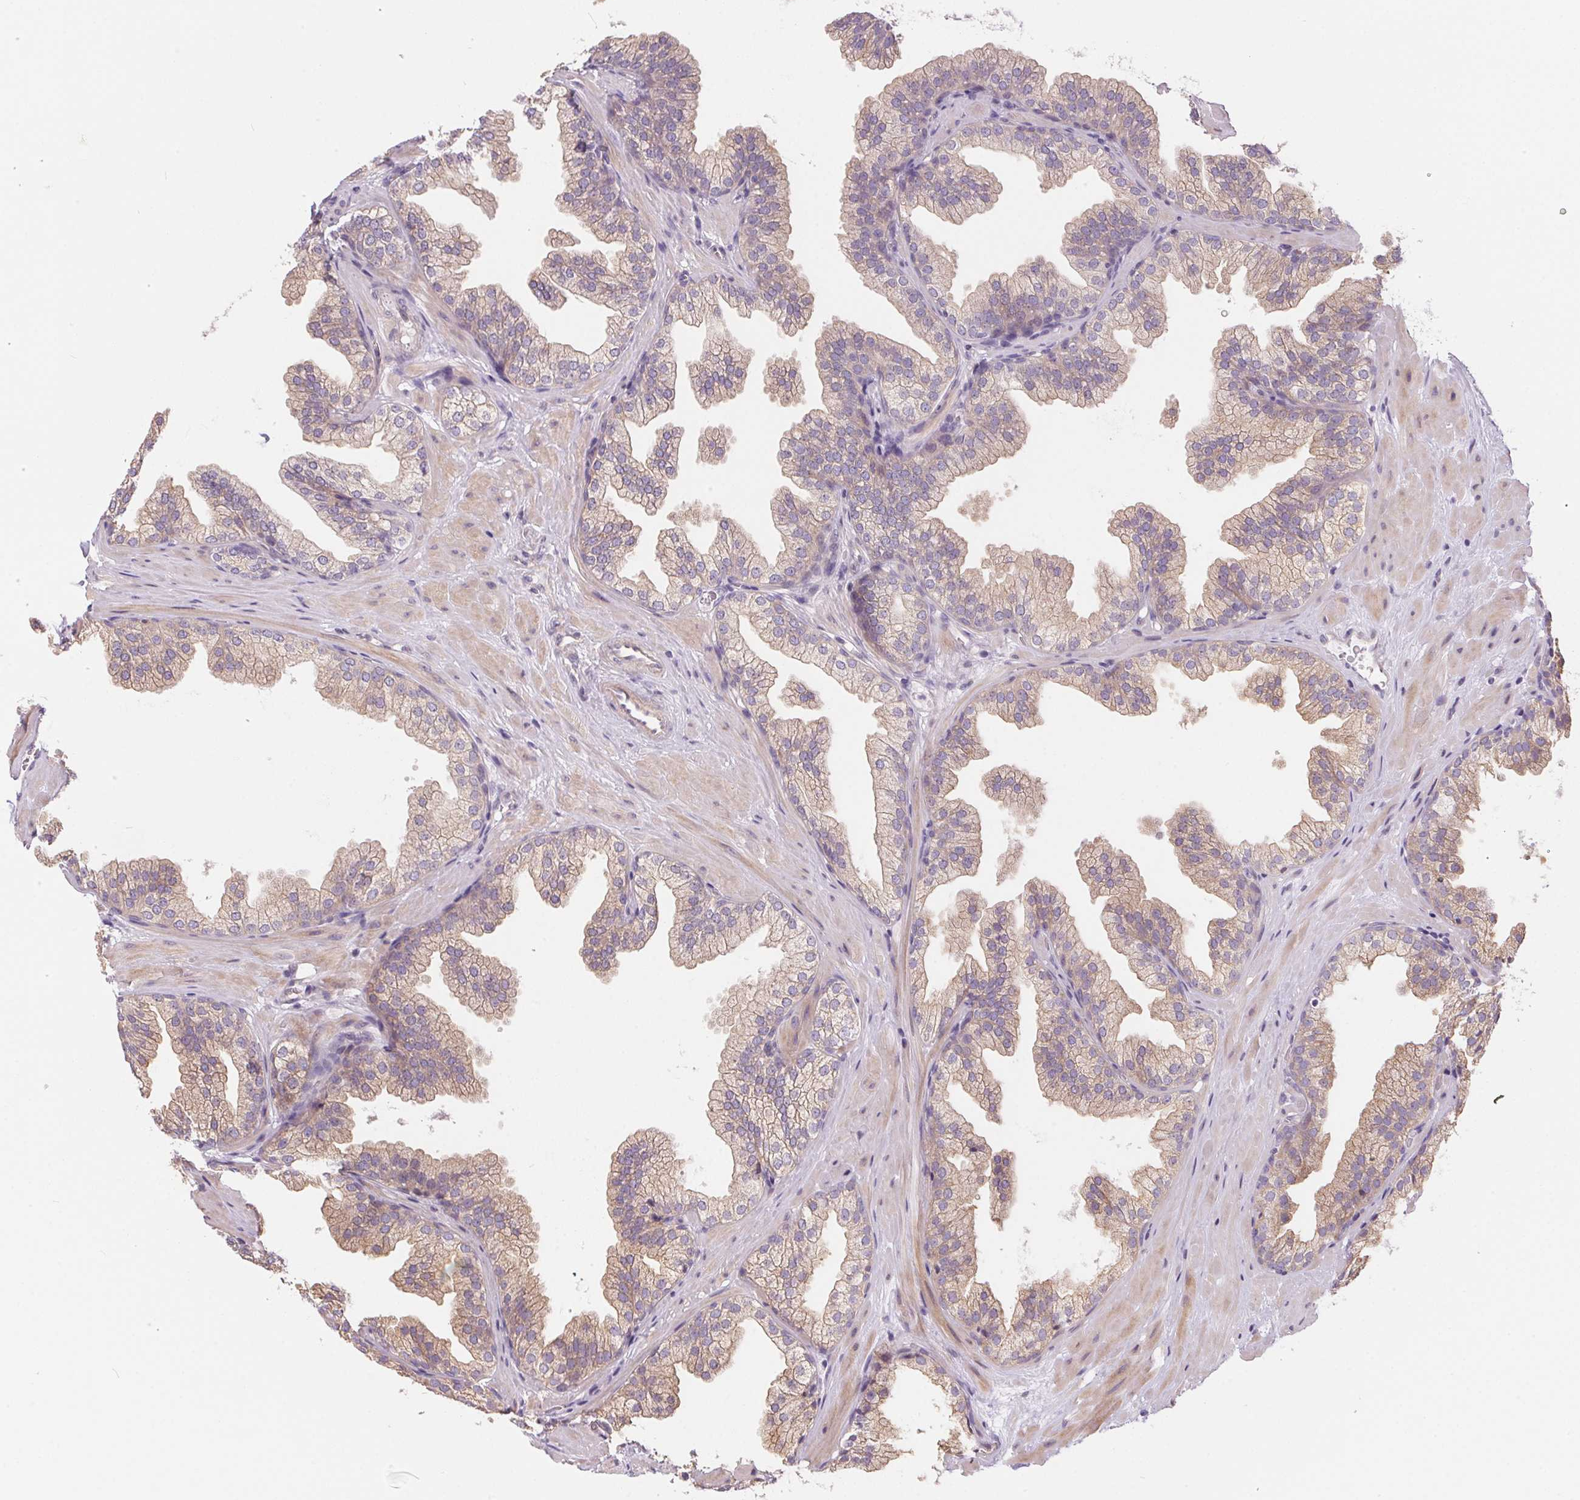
{"staining": {"intensity": "weak", "quantity": "25%-75%", "location": "cytoplasmic/membranous"}, "tissue": "prostate", "cell_type": "Glandular cells", "image_type": "normal", "snomed": [{"axis": "morphology", "description": "Normal tissue, NOS"}, {"axis": "topography", "description": "Prostate"}], "caption": "Weak cytoplasmic/membranous positivity is present in approximately 25%-75% of glandular cells in normal prostate.", "gene": "UNC13B", "patient": {"sex": "male", "age": 37}}